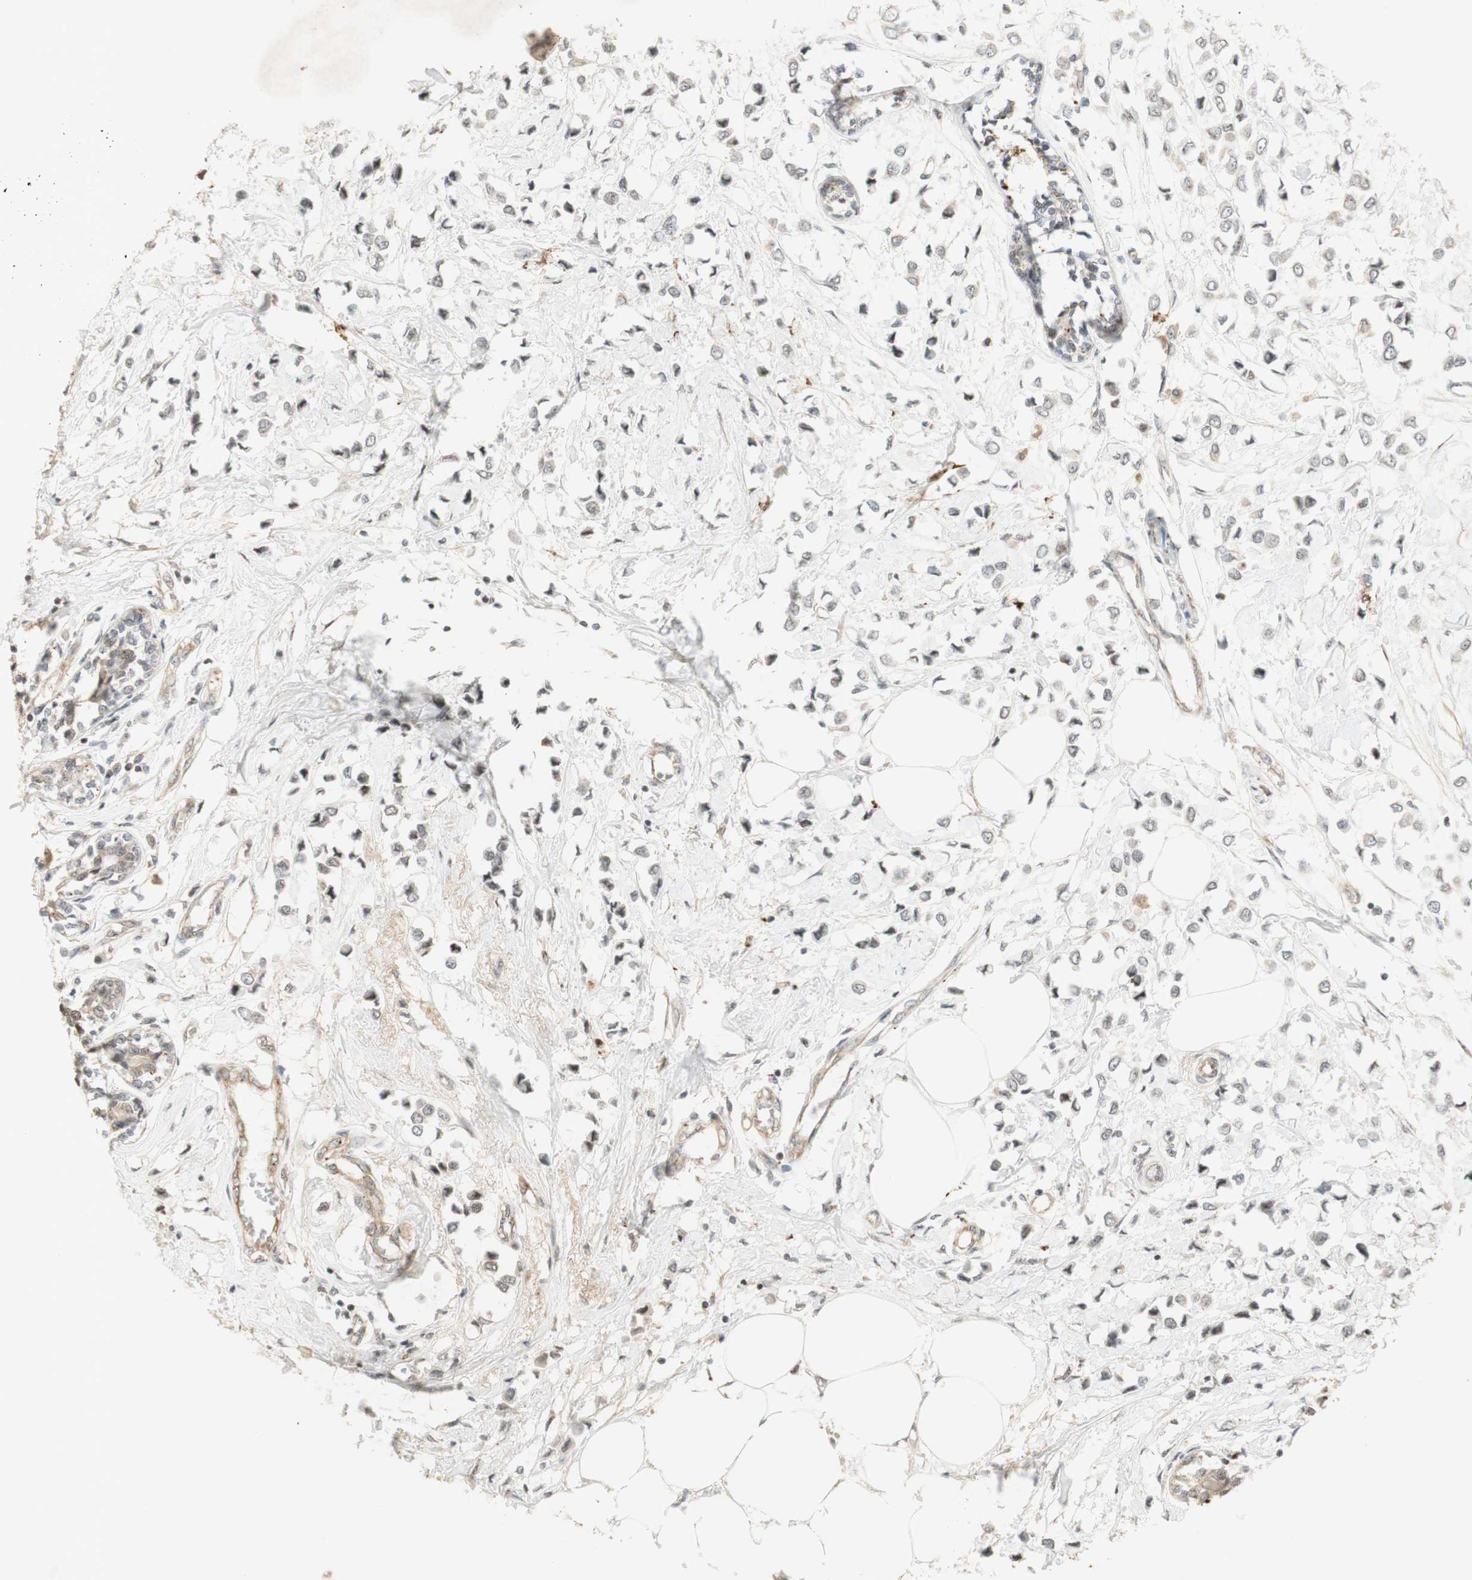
{"staining": {"intensity": "moderate", "quantity": ">75%", "location": "nuclear"}, "tissue": "breast cancer", "cell_type": "Tumor cells", "image_type": "cancer", "snomed": [{"axis": "morphology", "description": "Lobular carcinoma"}, {"axis": "topography", "description": "Breast"}], "caption": "Protein expression analysis of human lobular carcinoma (breast) reveals moderate nuclear positivity in approximately >75% of tumor cells.", "gene": "IRF1", "patient": {"sex": "female", "age": 51}}